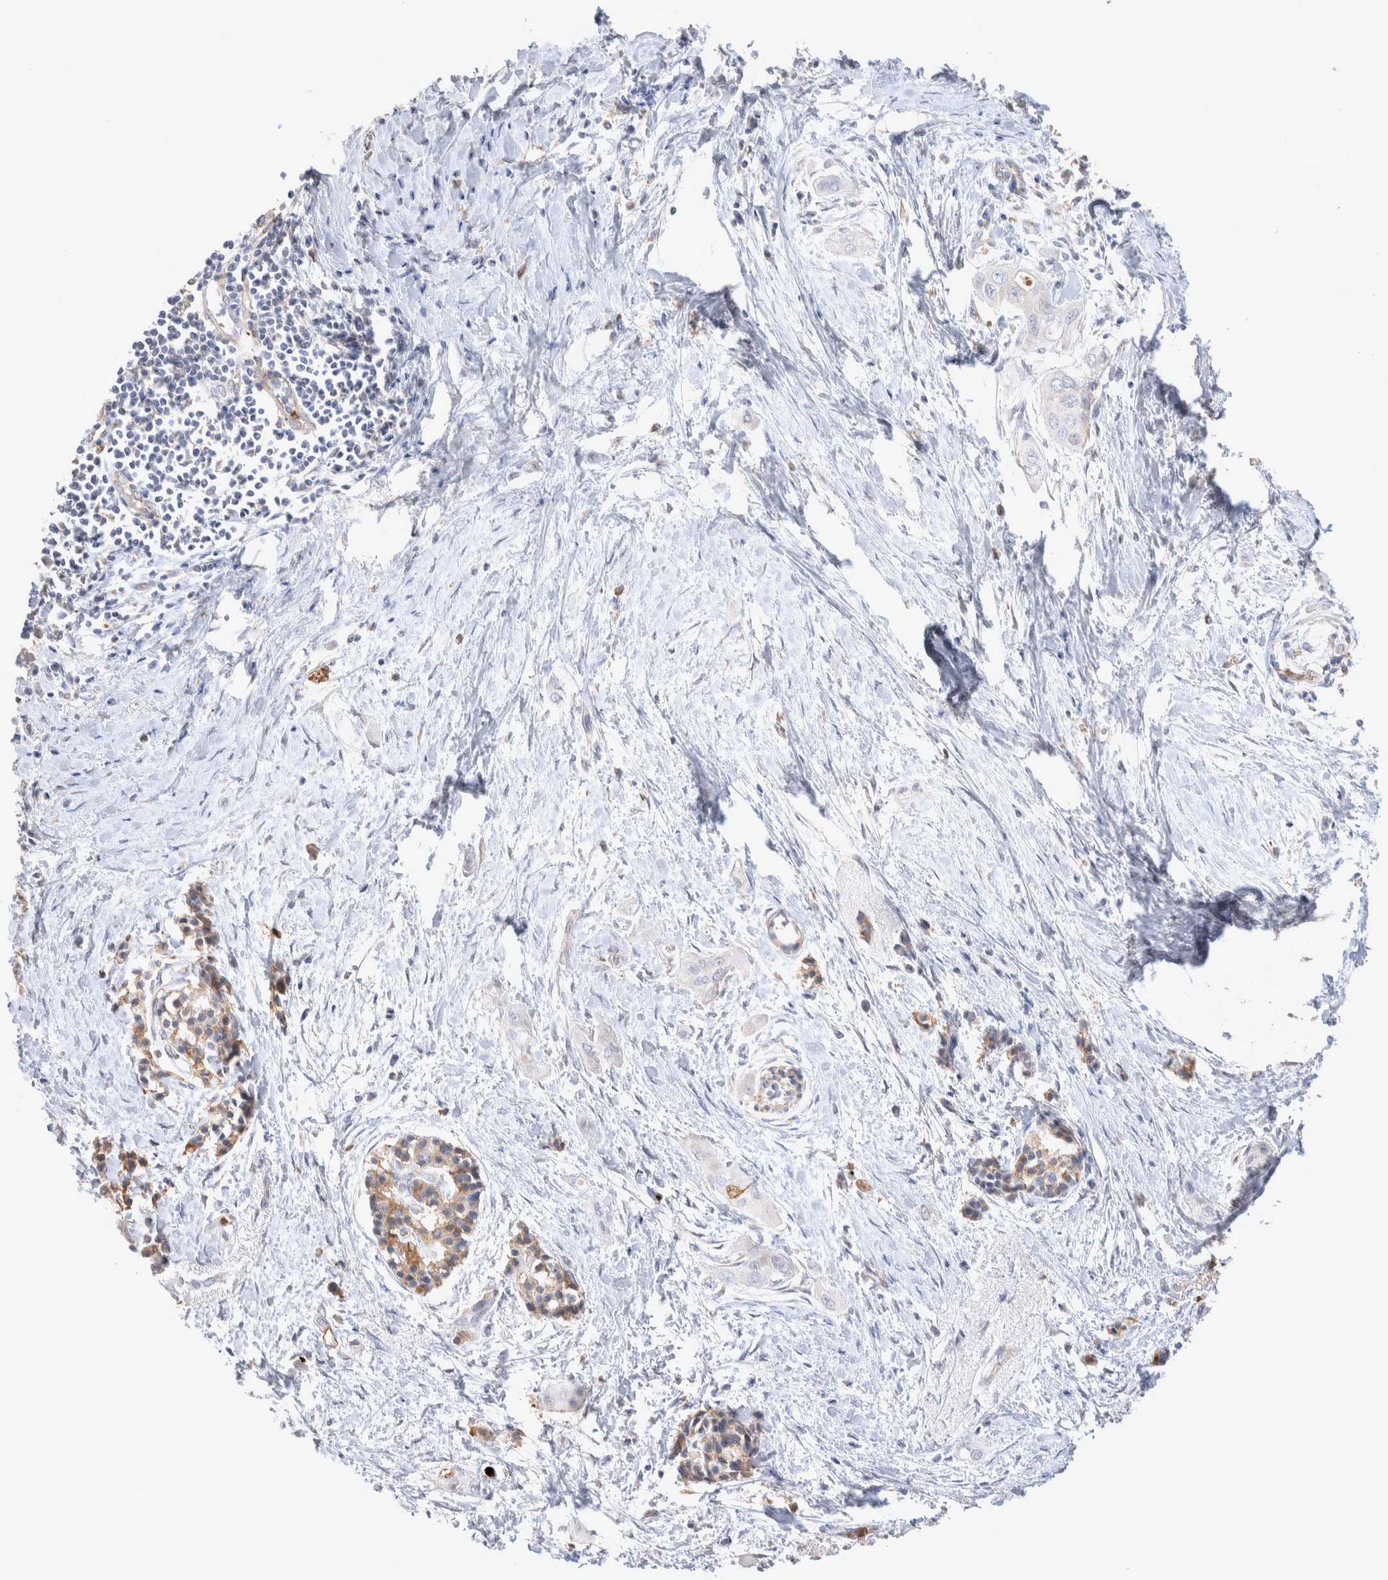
{"staining": {"intensity": "negative", "quantity": "none", "location": "none"}, "tissue": "pancreatic cancer", "cell_type": "Tumor cells", "image_type": "cancer", "snomed": [{"axis": "morphology", "description": "Adenocarcinoma, NOS"}, {"axis": "topography", "description": "Pancreas"}], "caption": "IHC photomicrograph of neoplastic tissue: pancreatic cancer (adenocarcinoma) stained with DAB (3,3'-diaminobenzidine) reveals no significant protein expression in tumor cells. Brightfield microscopy of immunohistochemistry stained with DAB (3,3'-diaminobenzidine) (brown) and hematoxylin (blue), captured at high magnification.", "gene": "FFAR2", "patient": {"sex": "male", "age": 59}}